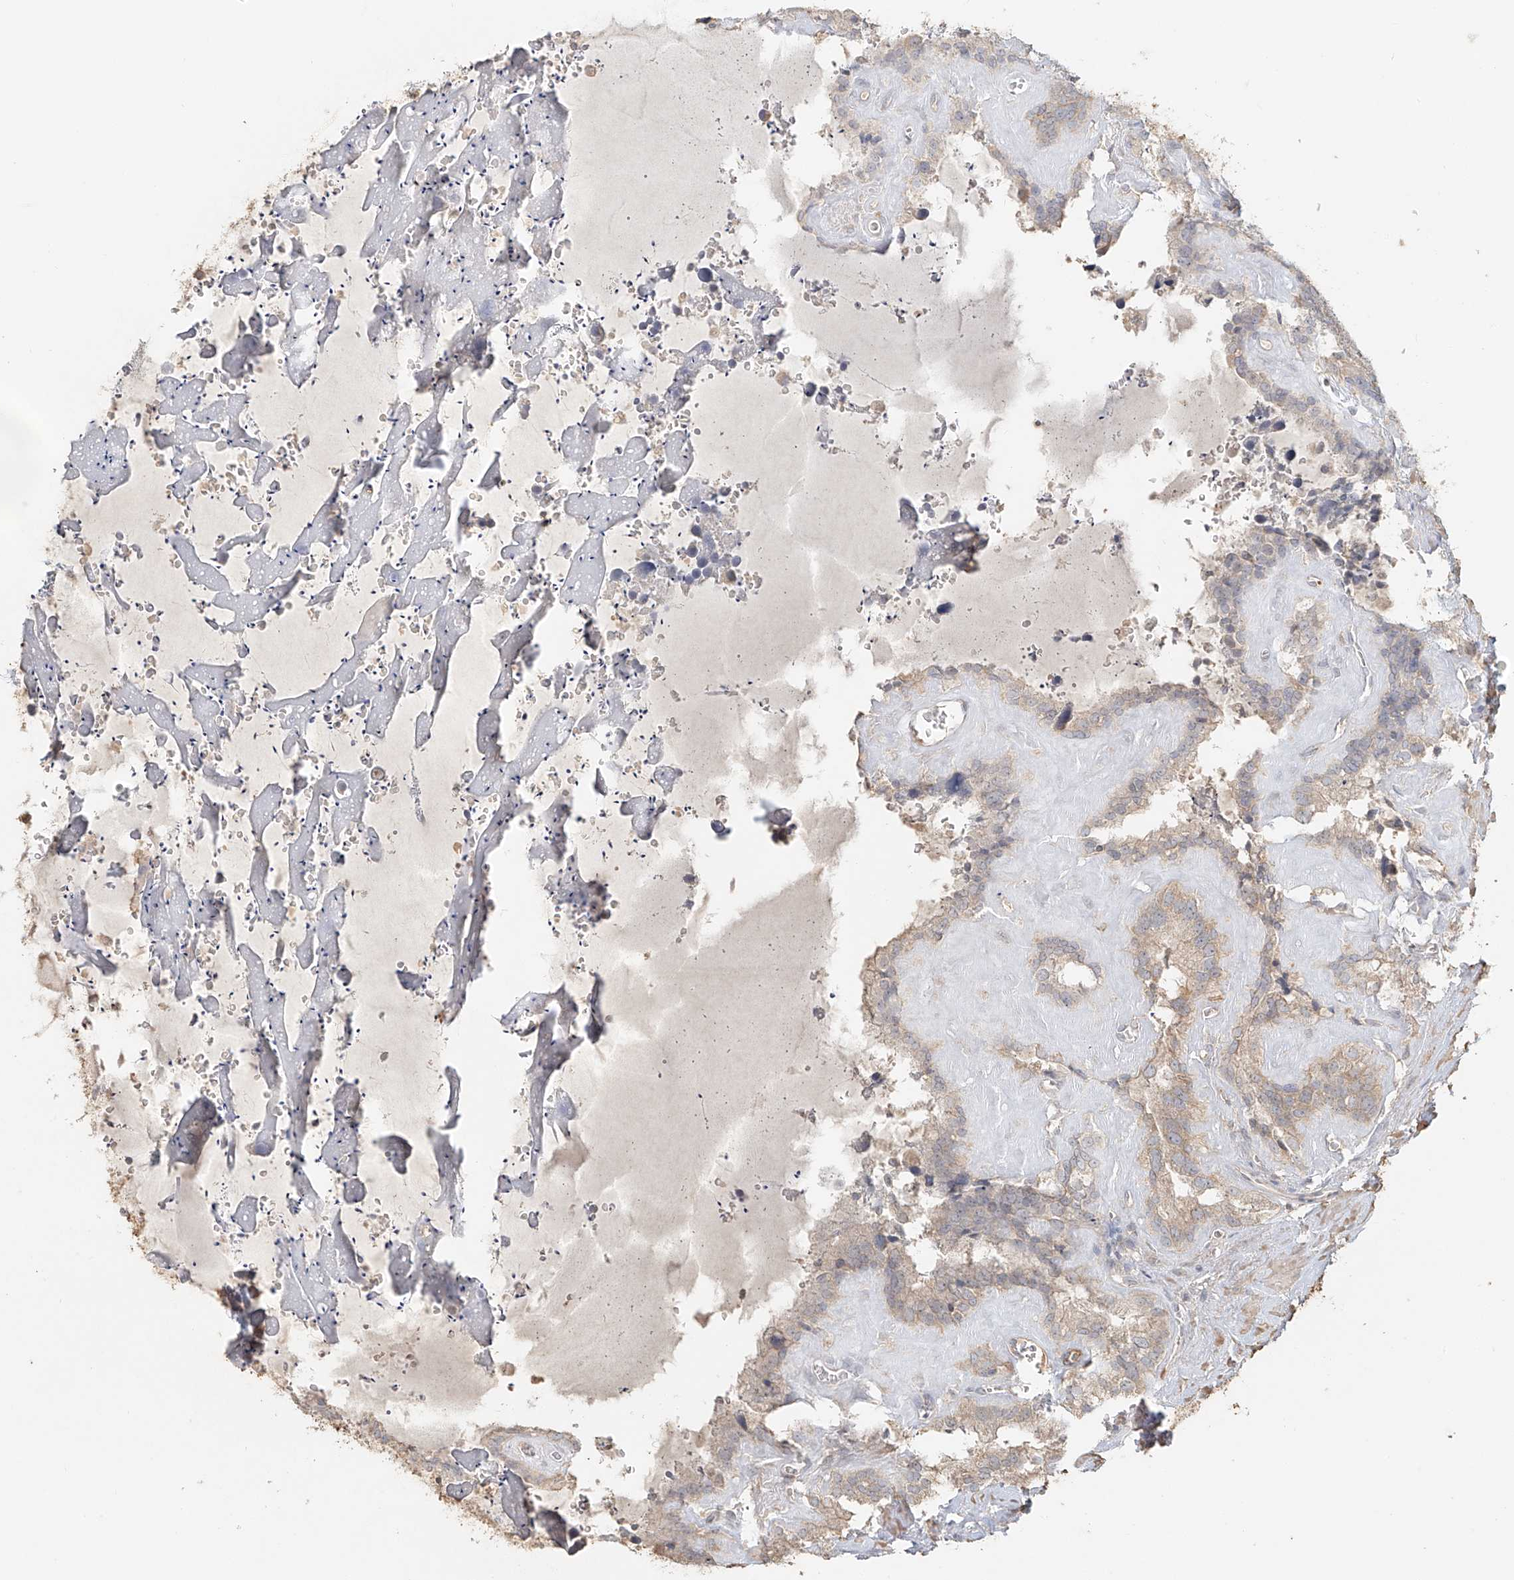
{"staining": {"intensity": "negative", "quantity": "none", "location": "none"}, "tissue": "seminal vesicle", "cell_type": "Glandular cells", "image_type": "normal", "snomed": [{"axis": "morphology", "description": "Normal tissue, NOS"}, {"axis": "topography", "description": "Prostate"}, {"axis": "topography", "description": "Seminal veicle"}], "caption": "This is a micrograph of immunohistochemistry staining of normal seminal vesicle, which shows no expression in glandular cells. Brightfield microscopy of IHC stained with DAB (3,3'-diaminobenzidine) (brown) and hematoxylin (blue), captured at high magnification.", "gene": "NPHS1", "patient": {"sex": "male", "age": 59}}